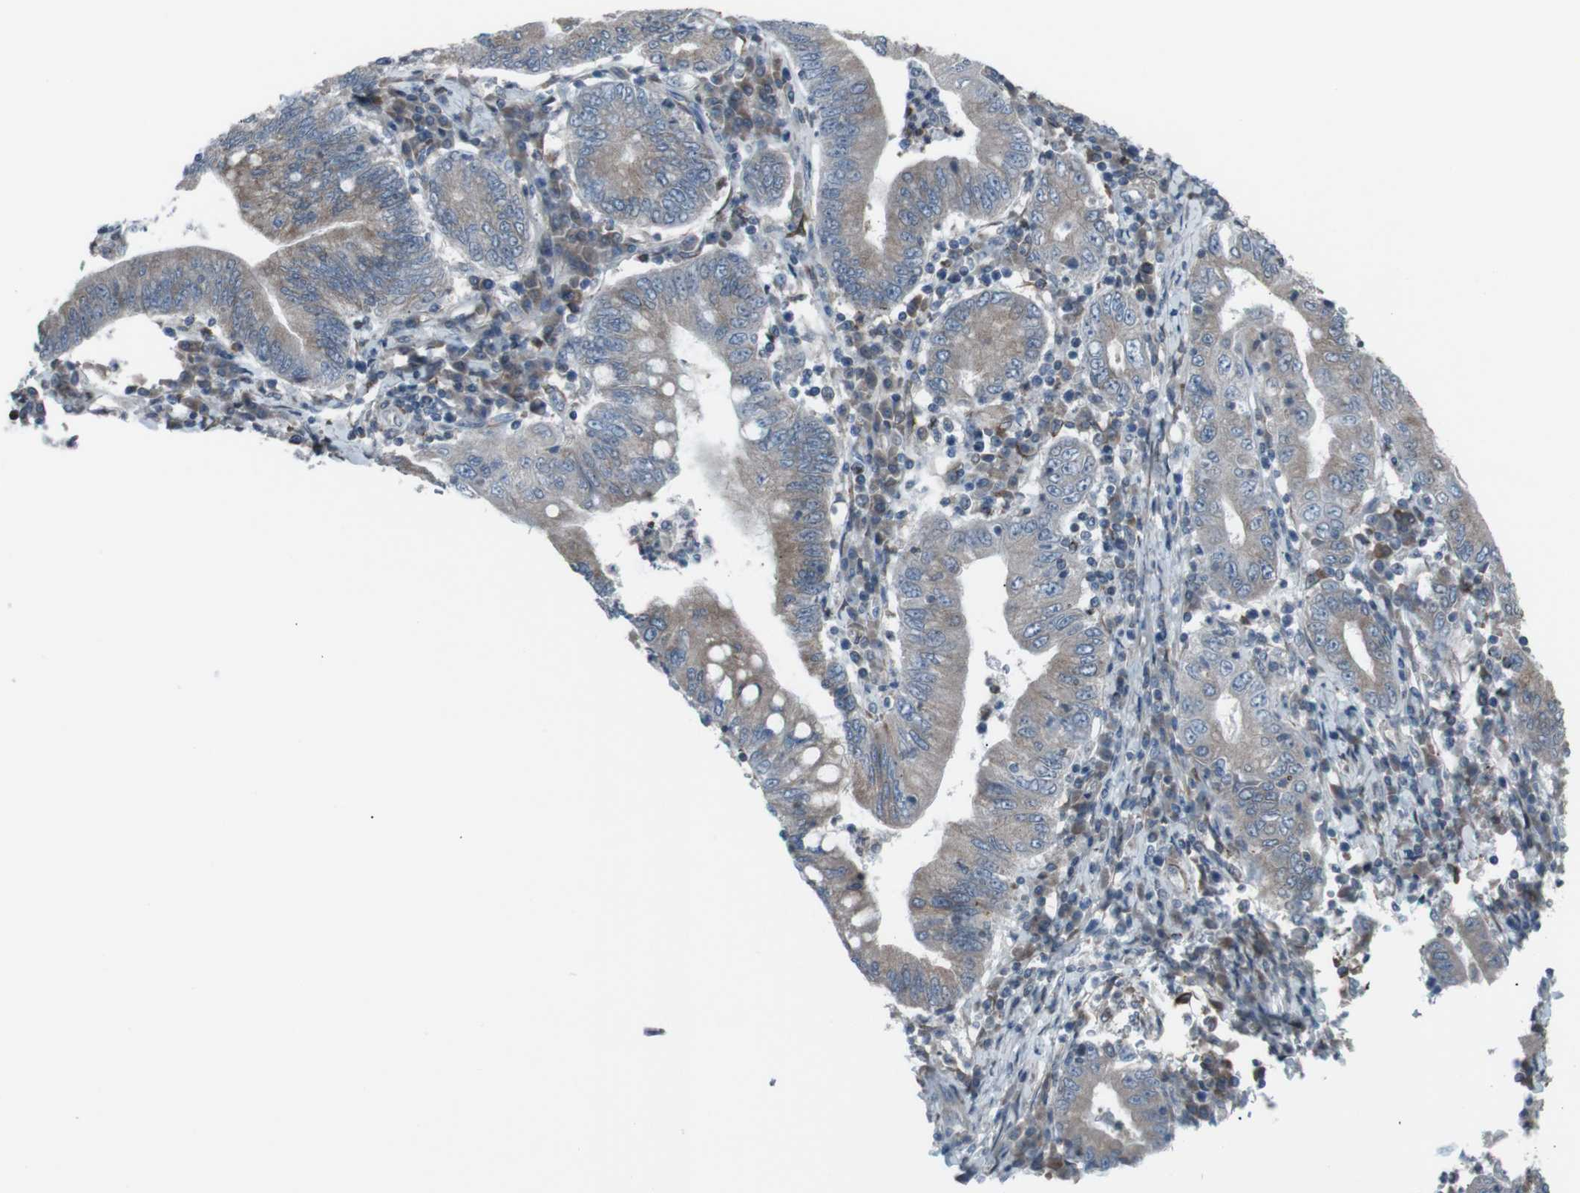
{"staining": {"intensity": "weak", "quantity": ">75%", "location": "cytoplasmic/membranous"}, "tissue": "stomach cancer", "cell_type": "Tumor cells", "image_type": "cancer", "snomed": [{"axis": "morphology", "description": "Normal tissue, NOS"}, {"axis": "morphology", "description": "Adenocarcinoma, NOS"}, {"axis": "topography", "description": "Esophagus"}, {"axis": "topography", "description": "Stomach, upper"}, {"axis": "topography", "description": "Peripheral nerve tissue"}], "caption": "Protein staining of stomach cancer (adenocarcinoma) tissue displays weak cytoplasmic/membranous staining in about >75% of tumor cells.", "gene": "LNPK", "patient": {"sex": "male", "age": 62}}